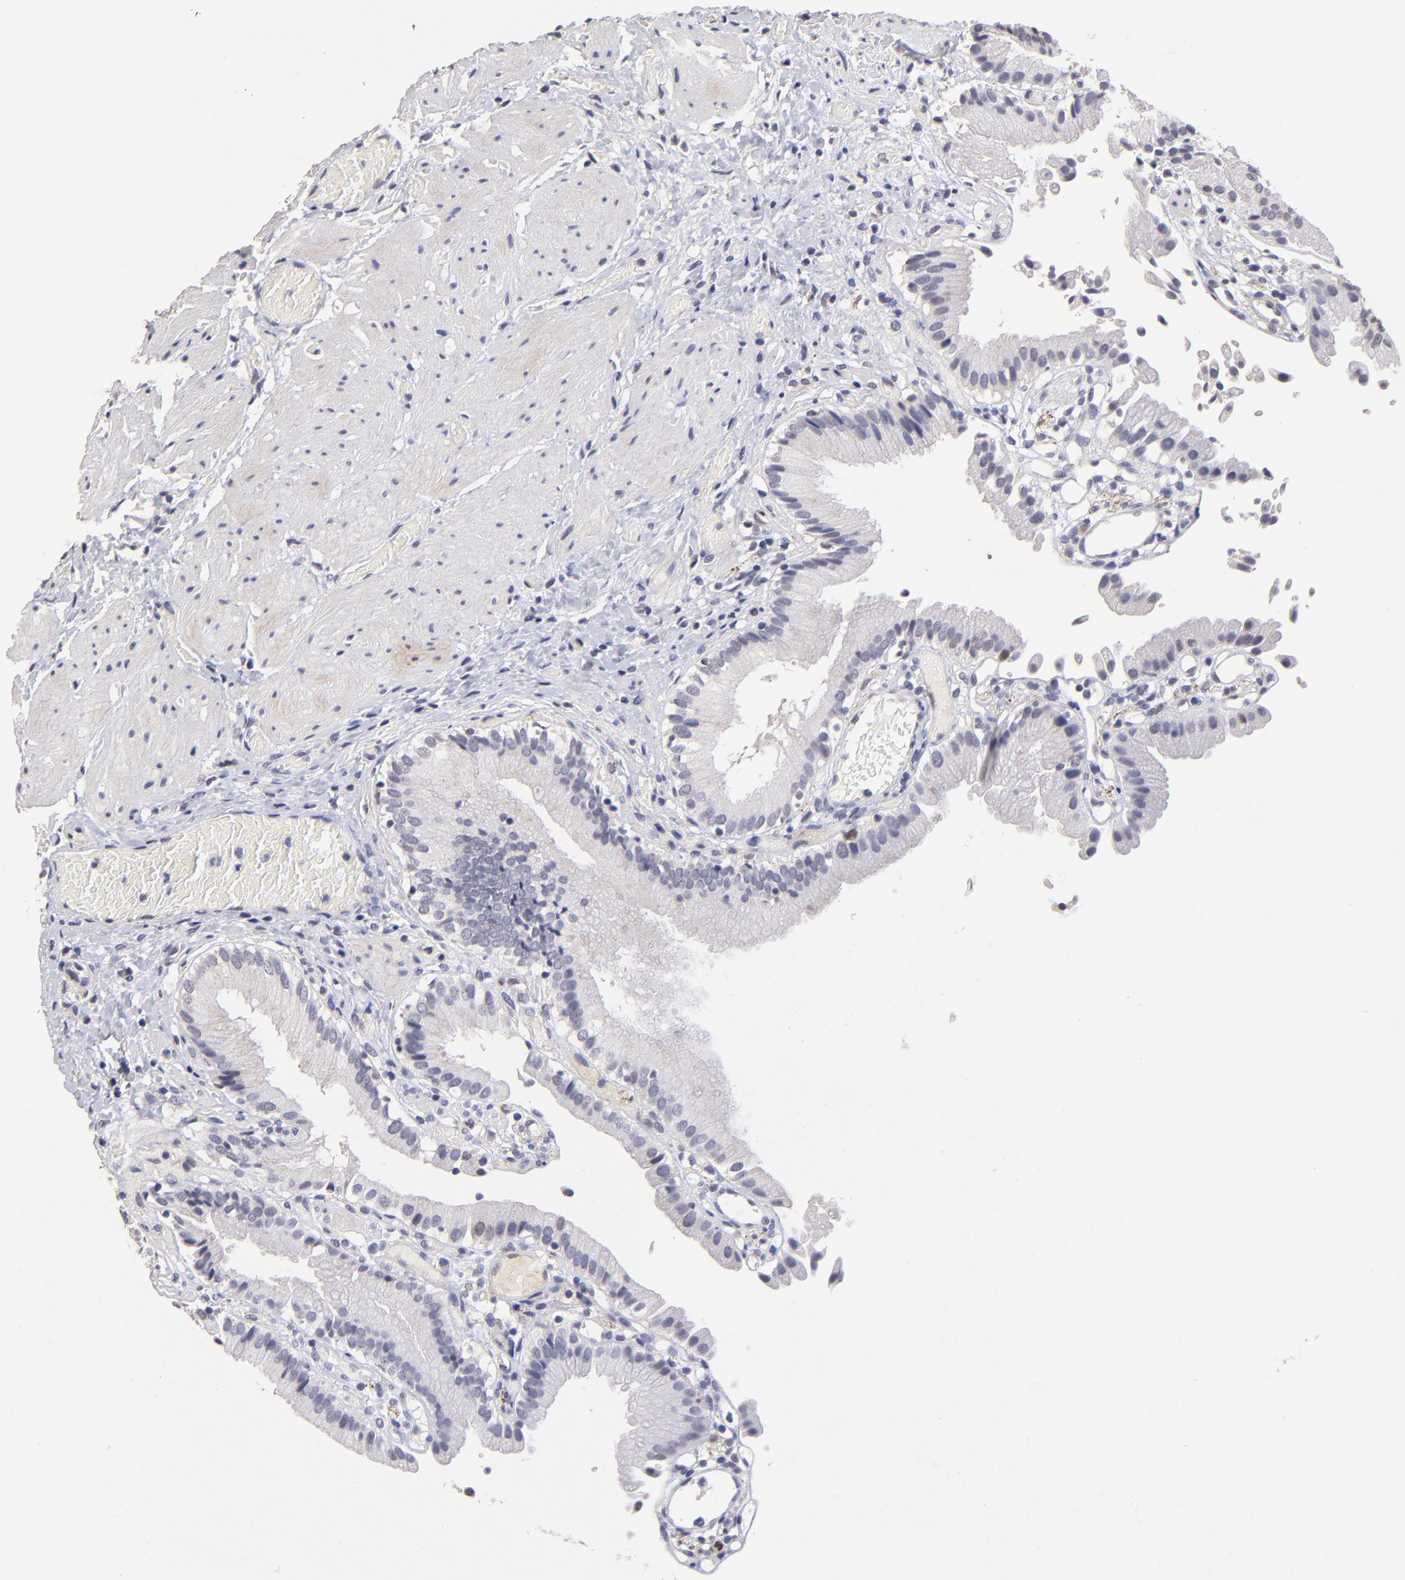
{"staining": {"intensity": "moderate", "quantity": "<25%", "location": "nuclear"}, "tissue": "gallbladder", "cell_type": "Glandular cells", "image_type": "normal", "snomed": [{"axis": "morphology", "description": "Normal tissue, NOS"}, {"axis": "topography", "description": "Gallbladder"}], "caption": "Immunohistochemical staining of normal human gallbladder displays <25% levels of moderate nuclear protein positivity in approximately <25% of glandular cells.", "gene": "DNMT1", "patient": {"sex": "male", "age": 65}}